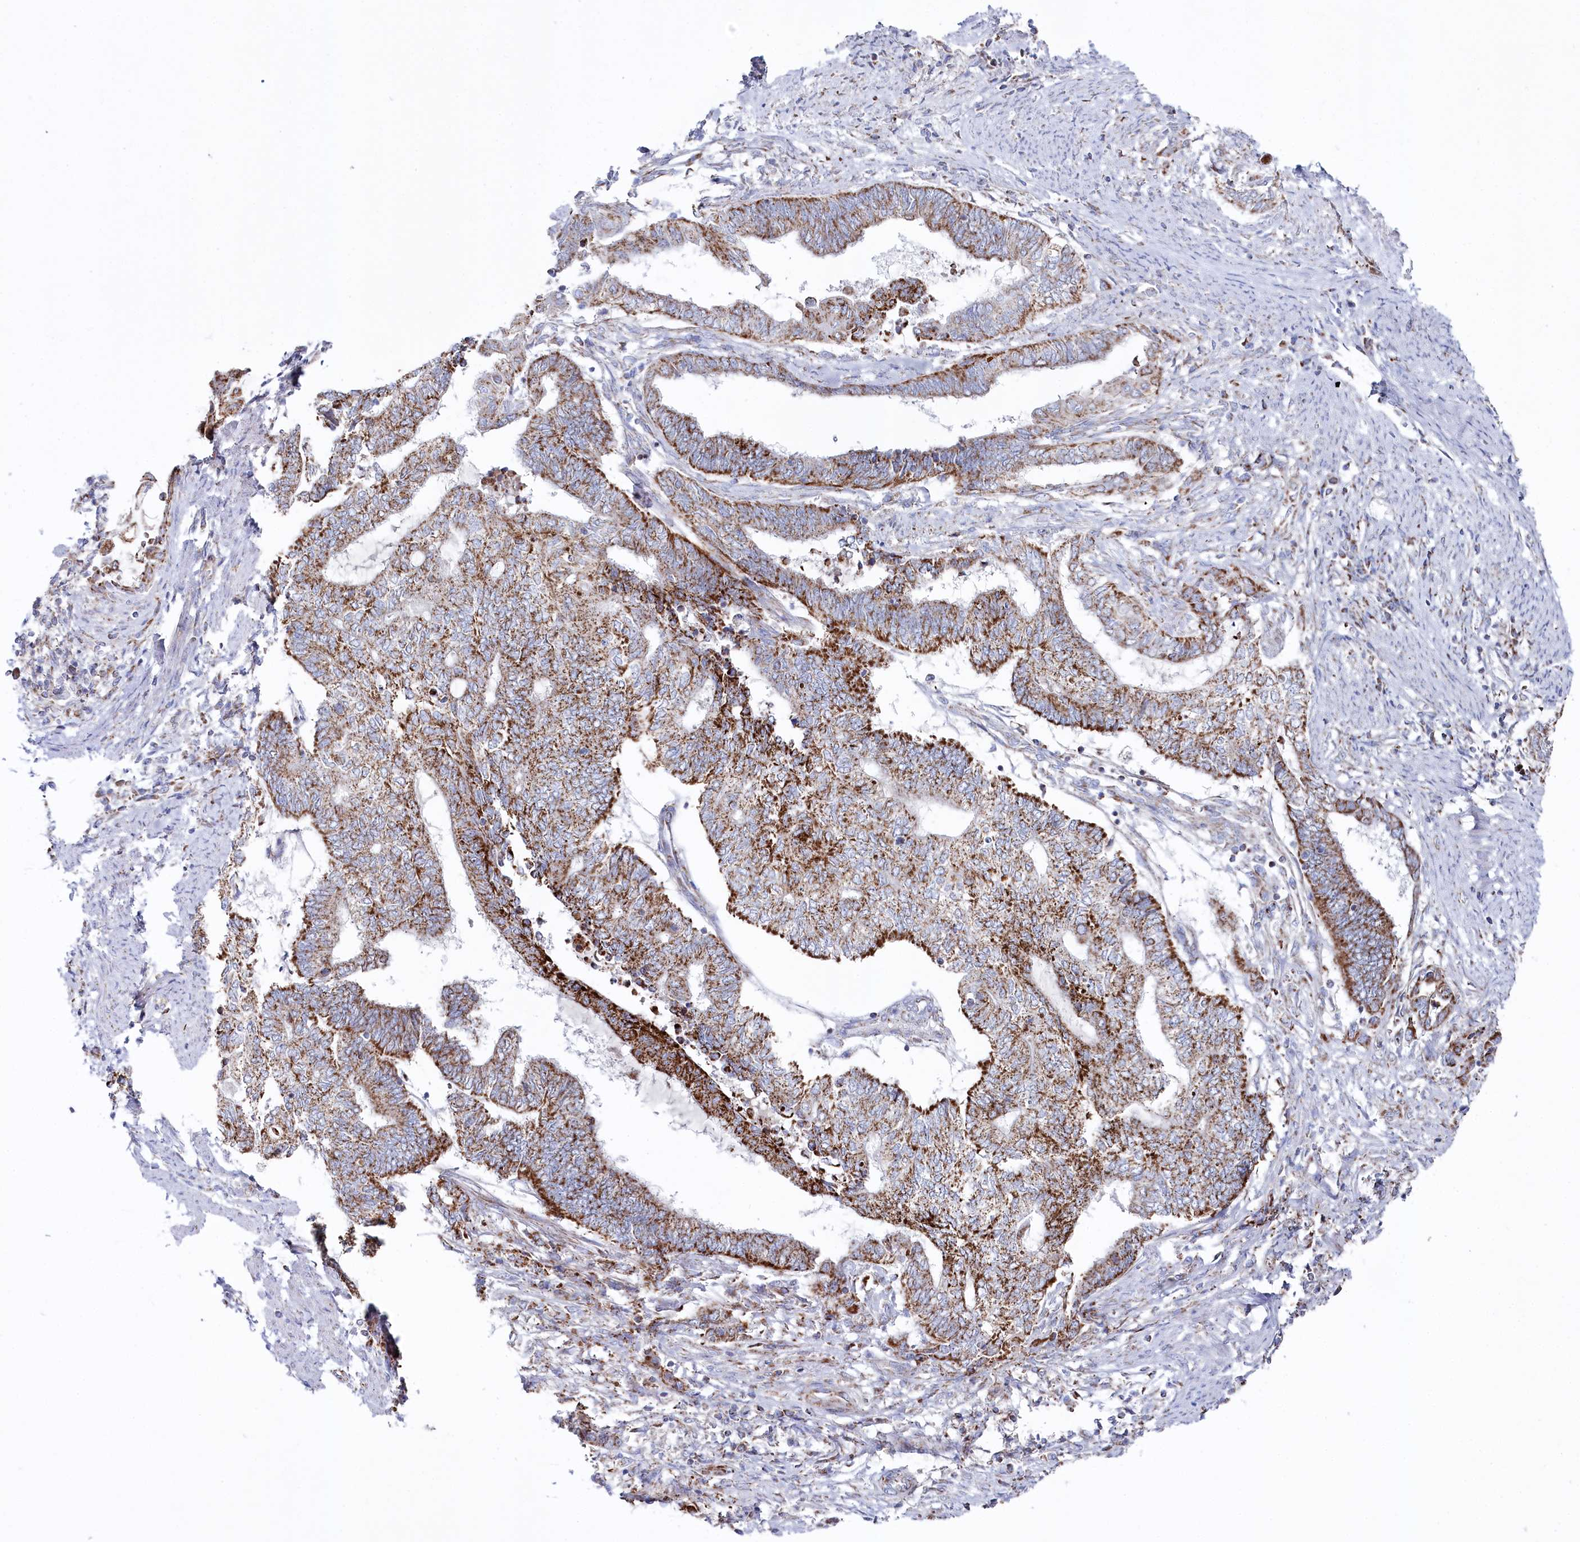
{"staining": {"intensity": "strong", "quantity": "25%-75%", "location": "cytoplasmic/membranous"}, "tissue": "endometrial cancer", "cell_type": "Tumor cells", "image_type": "cancer", "snomed": [{"axis": "morphology", "description": "Adenocarcinoma, NOS"}, {"axis": "topography", "description": "Uterus"}, {"axis": "topography", "description": "Endometrium"}], "caption": "This image reveals adenocarcinoma (endometrial) stained with immunohistochemistry to label a protein in brown. The cytoplasmic/membranous of tumor cells show strong positivity for the protein. Nuclei are counter-stained blue.", "gene": "GLS2", "patient": {"sex": "female", "age": 70}}